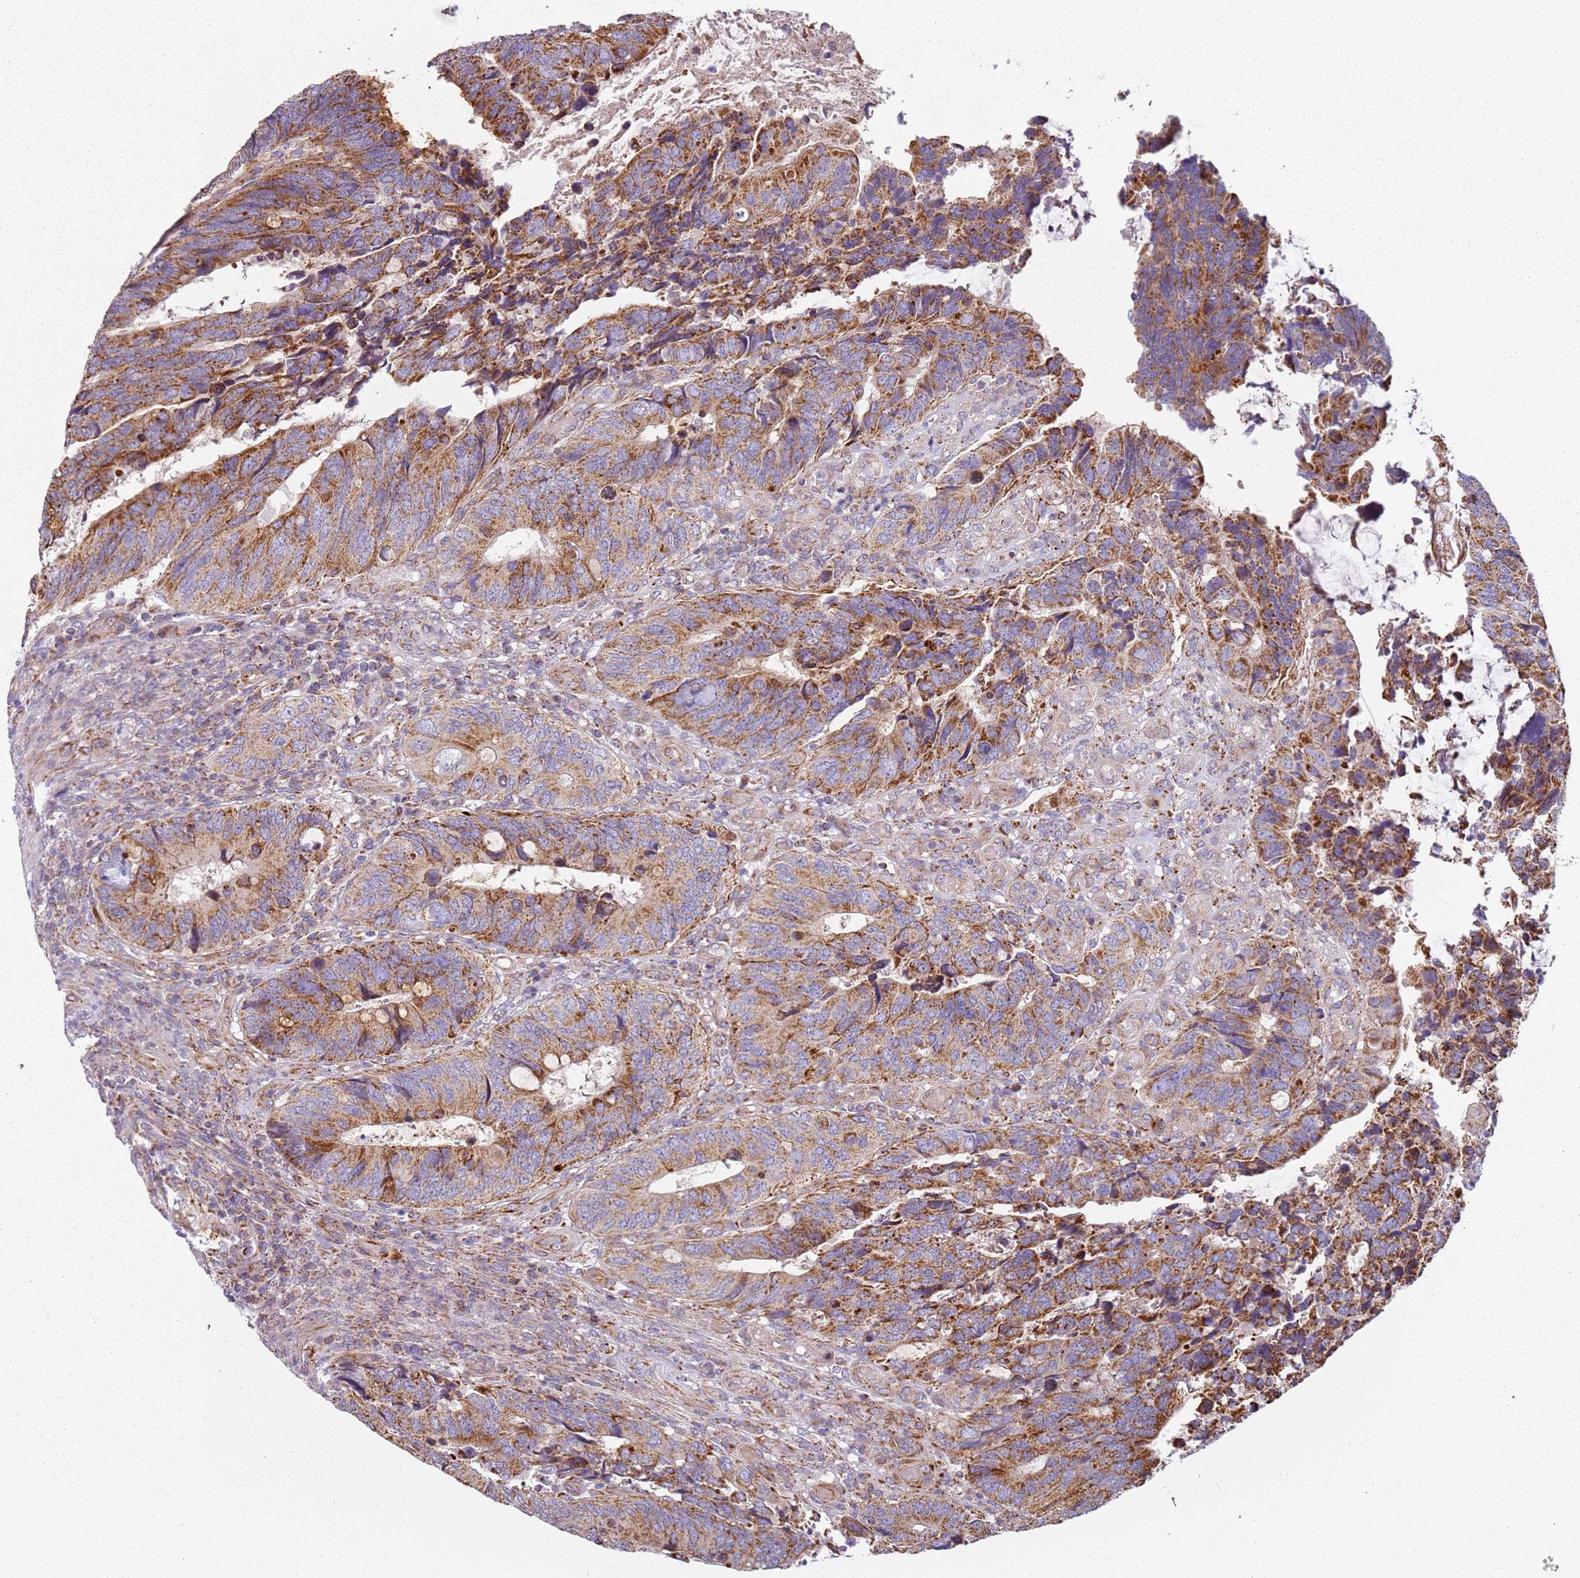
{"staining": {"intensity": "moderate", "quantity": ">75%", "location": "cytoplasmic/membranous"}, "tissue": "colorectal cancer", "cell_type": "Tumor cells", "image_type": "cancer", "snomed": [{"axis": "morphology", "description": "Adenocarcinoma, NOS"}, {"axis": "topography", "description": "Colon"}], "caption": "This is an image of IHC staining of colorectal cancer (adenocarcinoma), which shows moderate staining in the cytoplasmic/membranous of tumor cells.", "gene": "ALS2", "patient": {"sex": "male", "age": 87}}